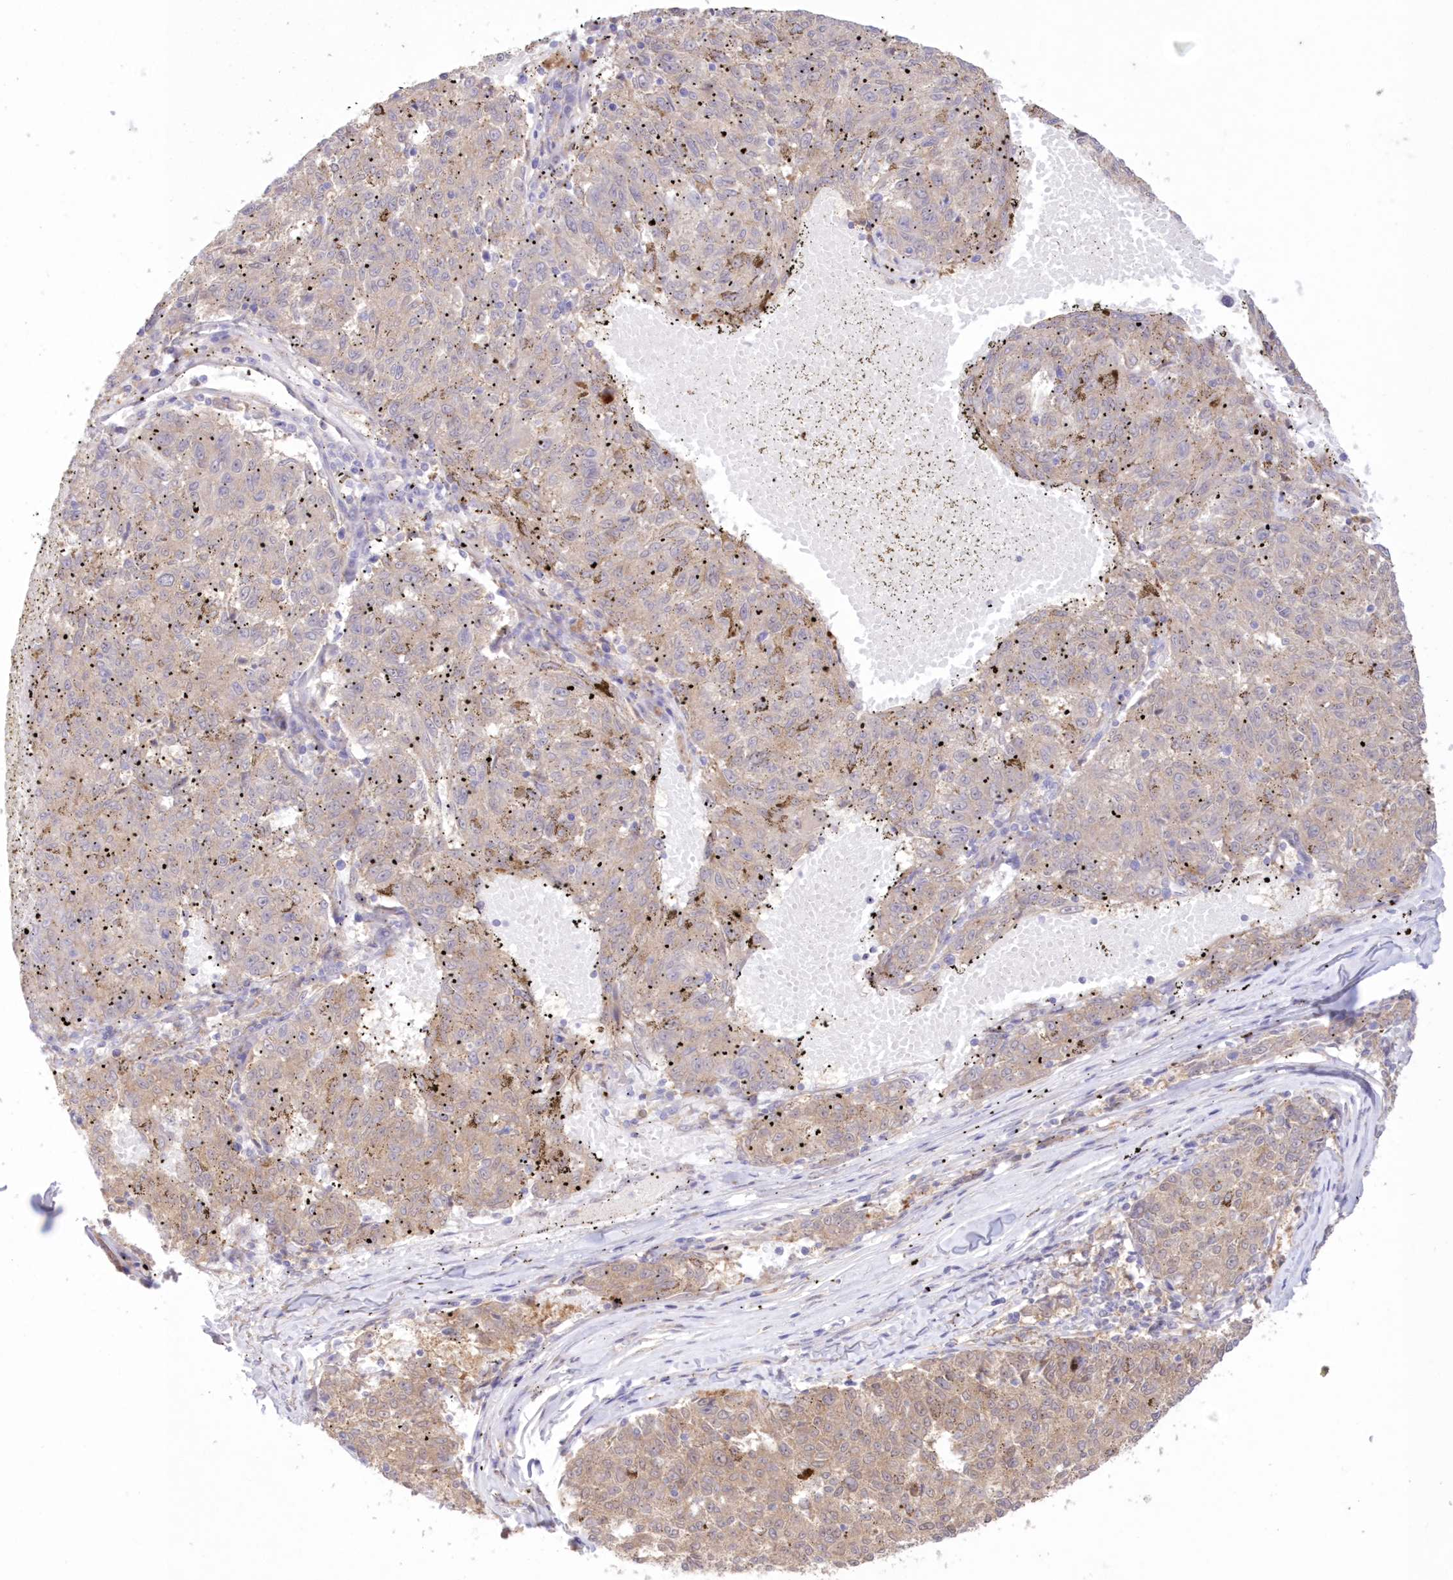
{"staining": {"intensity": "weak", "quantity": "25%-75%", "location": "cytoplasmic/membranous"}, "tissue": "melanoma", "cell_type": "Tumor cells", "image_type": "cancer", "snomed": [{"axis": "morphology", "description": "Malignant melanoma, NOS"}, {"axis": "topography", "description": "Skin"}], "caption": "A low amount of weak cytoplasmic/membranous positivity is identified in approximately 25%-75% of tumor cells in malignant melanoma tissue.", "gene": "RNPEP", "patient": {"sex": "female", "age": 72}}